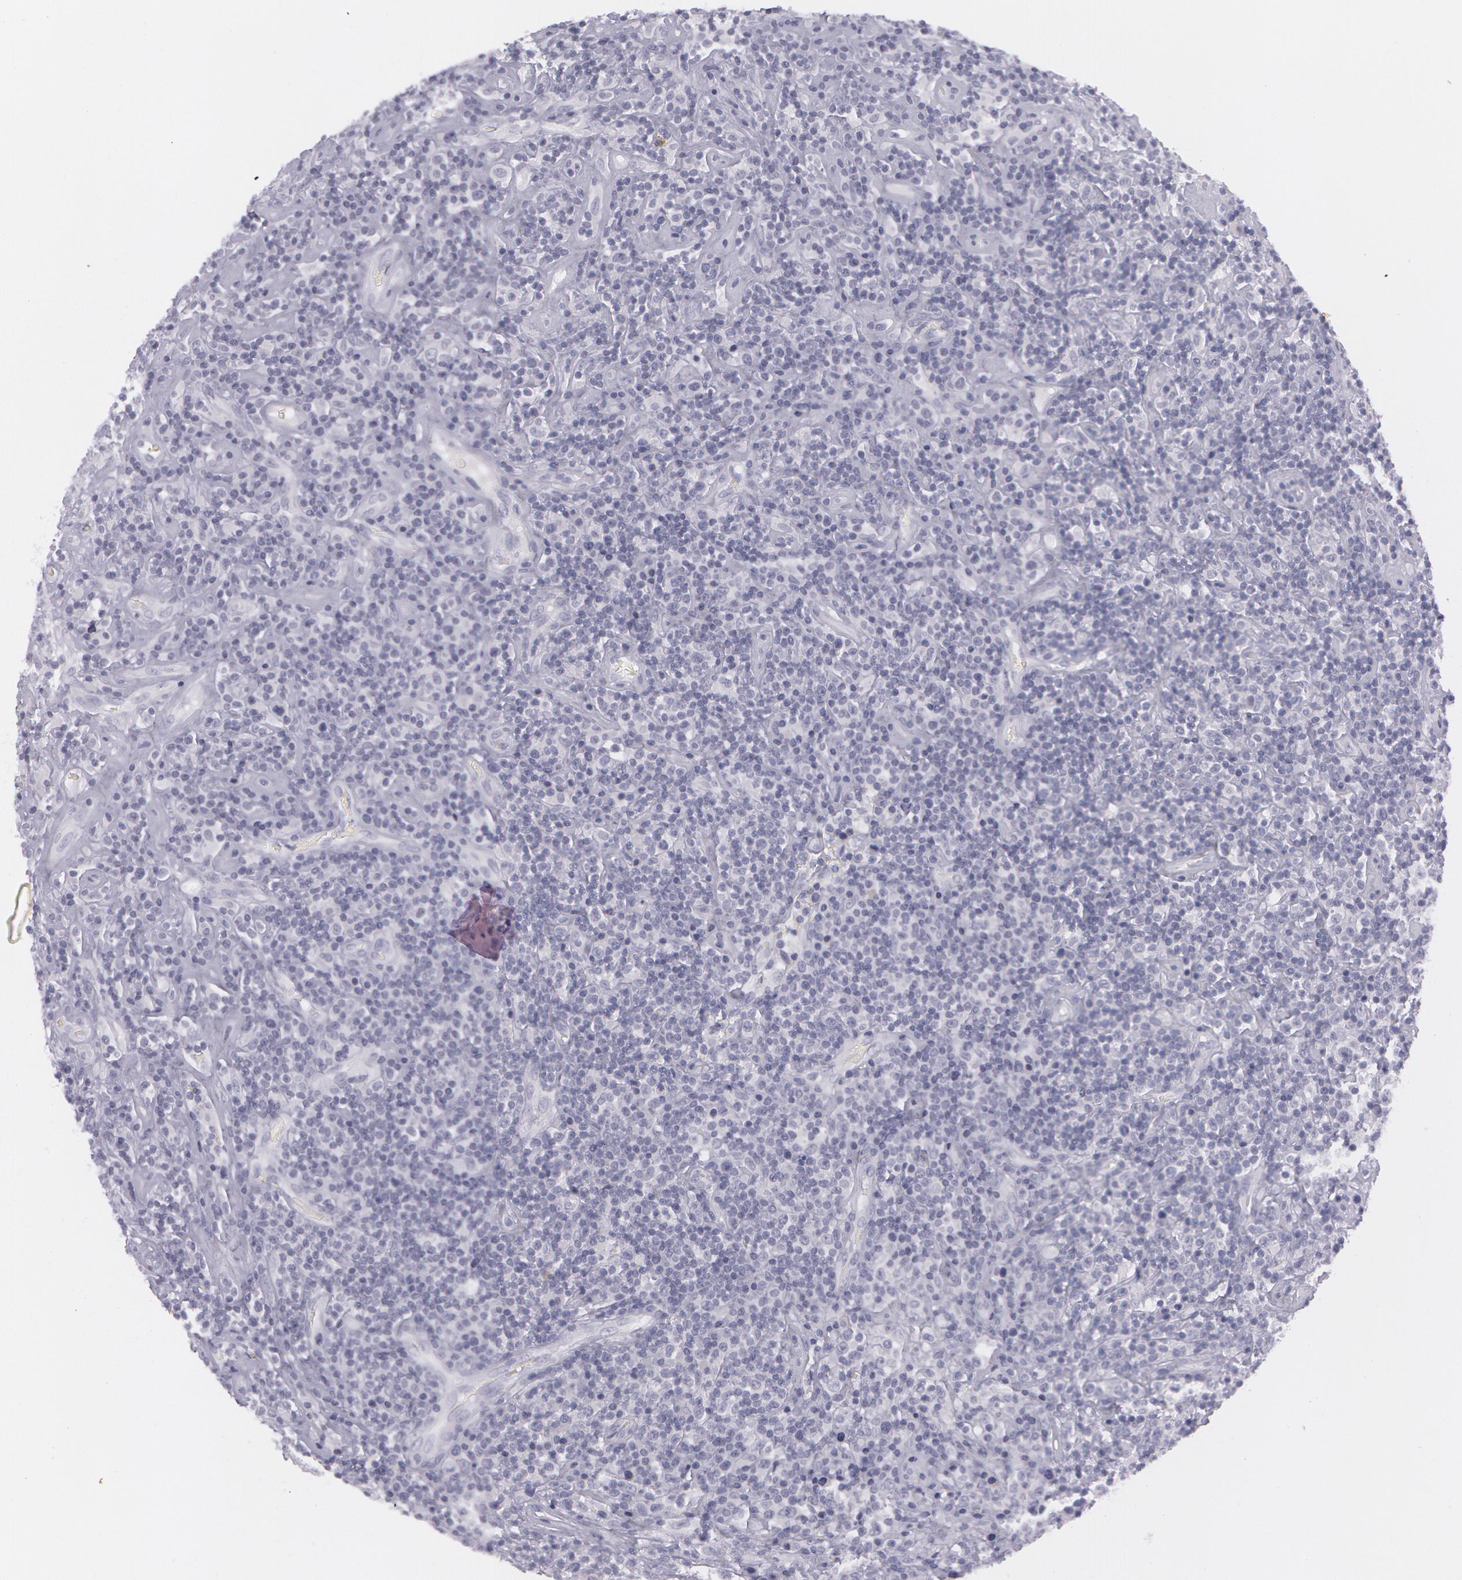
{"staining": {"intensity": "negative", "quantity": "none", "location": "none"}, "tissue": "lymphoma", "cell_type": "Tumor cells", "image_type": "cancer", "snomed": [{"axis": "morphology", "description": "Hodgkin's disease, NOS"}, {"axis": "topography", "description": "Lymph node"}], "caption": "The image shows no significant positivity in tumor cells of Hodgkin's disease.", "gene": "IL1RN", "patient": {"sex": "male", "age": 46}}